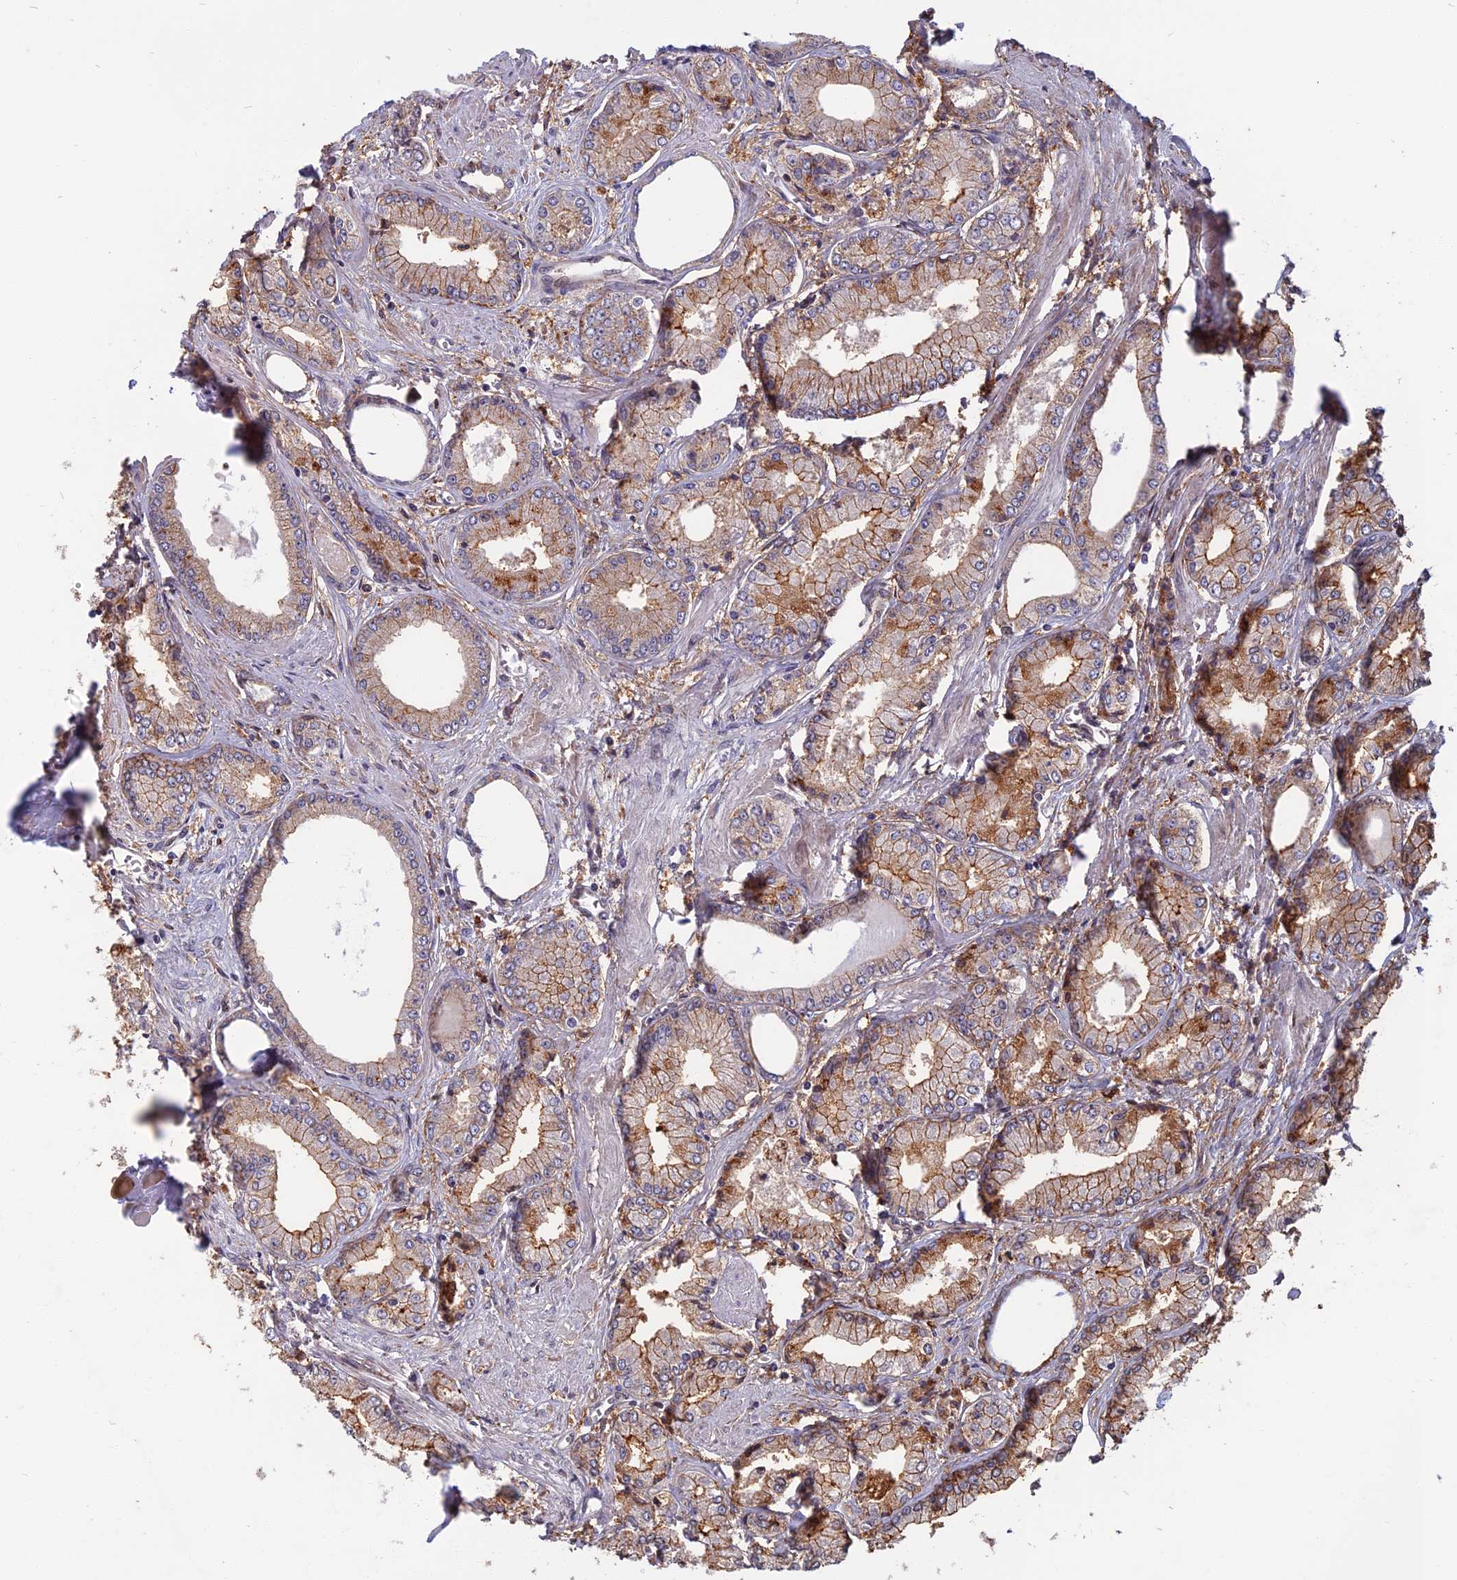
{"staining": {"intensity": "moderate", "quantity": "25%-75%", "location": "cytoplasmic/membranous"}, "tissue": "prostate cancer", "cell_type": "Tumor cells", "image_type": "cancer", "snomed": [{"axis": "morphology", "description": "Adenocarcinoma, Low grade"}, {"axis": "topography", "description": "Prostate"}], "caption": "Prostate cancer (adenocarcinoma (low-grade)) was stained to show a protein in brown. There is medium levels of moderate cytoplasmic/membranous positivity in approximately 25%-75% of tumor cells.", "gene": "SPG11", "patient": {"sex": "male", "age": 60}}